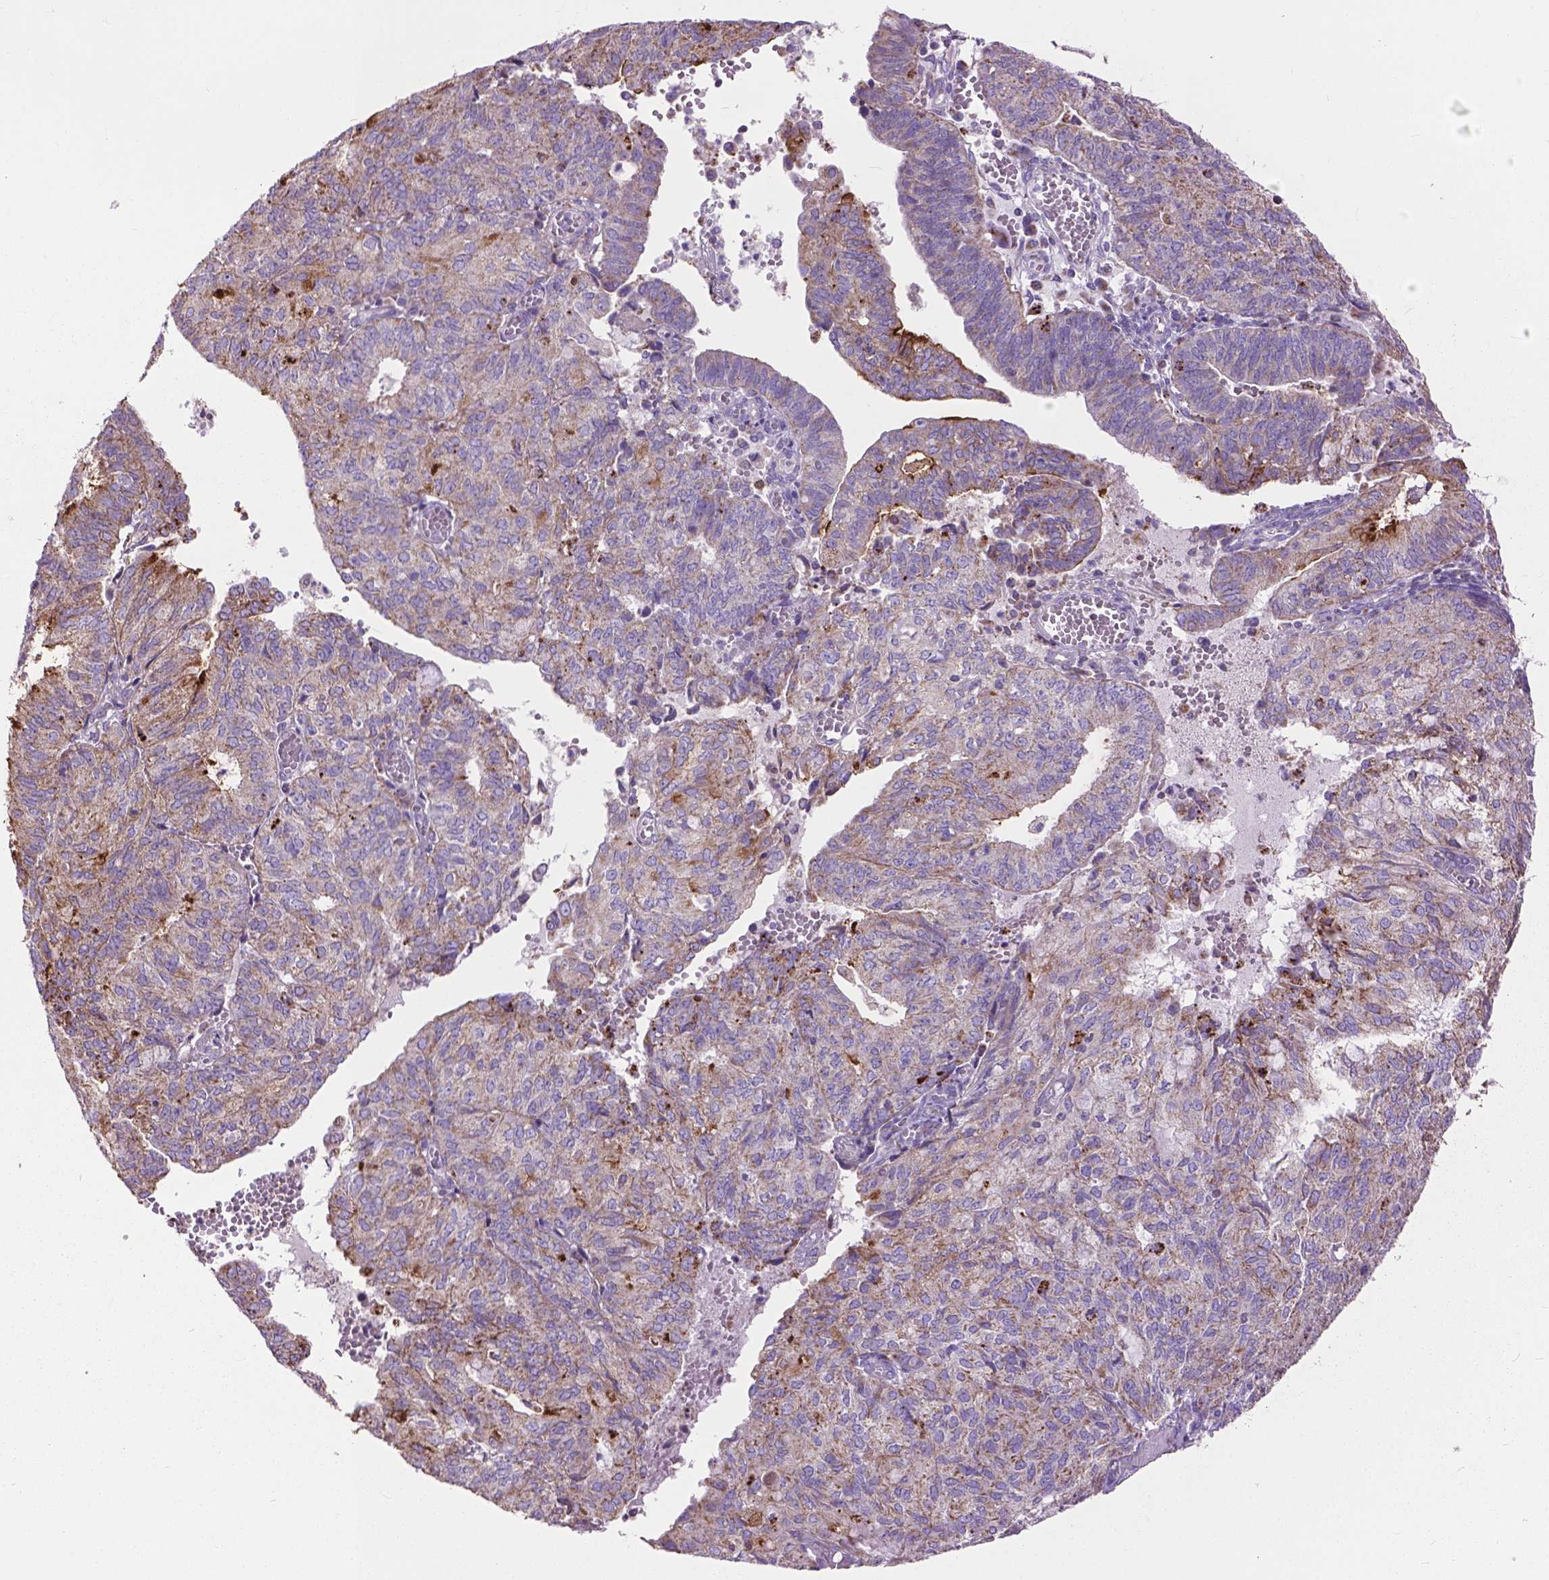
{"staining": {"intensity": "moderate", "quantity": "25%-75%", "location": "cytoplasmic/membranous"}, "tissue": "endometrial cancer", "cell_type": "Tumor cells", "image_type": "cancer", "snomed": [{"axis": "morphology", "description": "Adenocarcinoma, NOS"}, {"axis": "topography", "description": "Endometrium"}], "caption": "Endometrial cancer was stained to show a protein in brown. There is medium levels of moderate cytoplasmic/membranous expression in about 25%-75% of tumor cells. (DAB (3,3'-diaminobenzidine) IHC with brightfield microscopy, high magnification).", "gene": "VDAC1", "patient": {"sex": "female", "age": 82}}